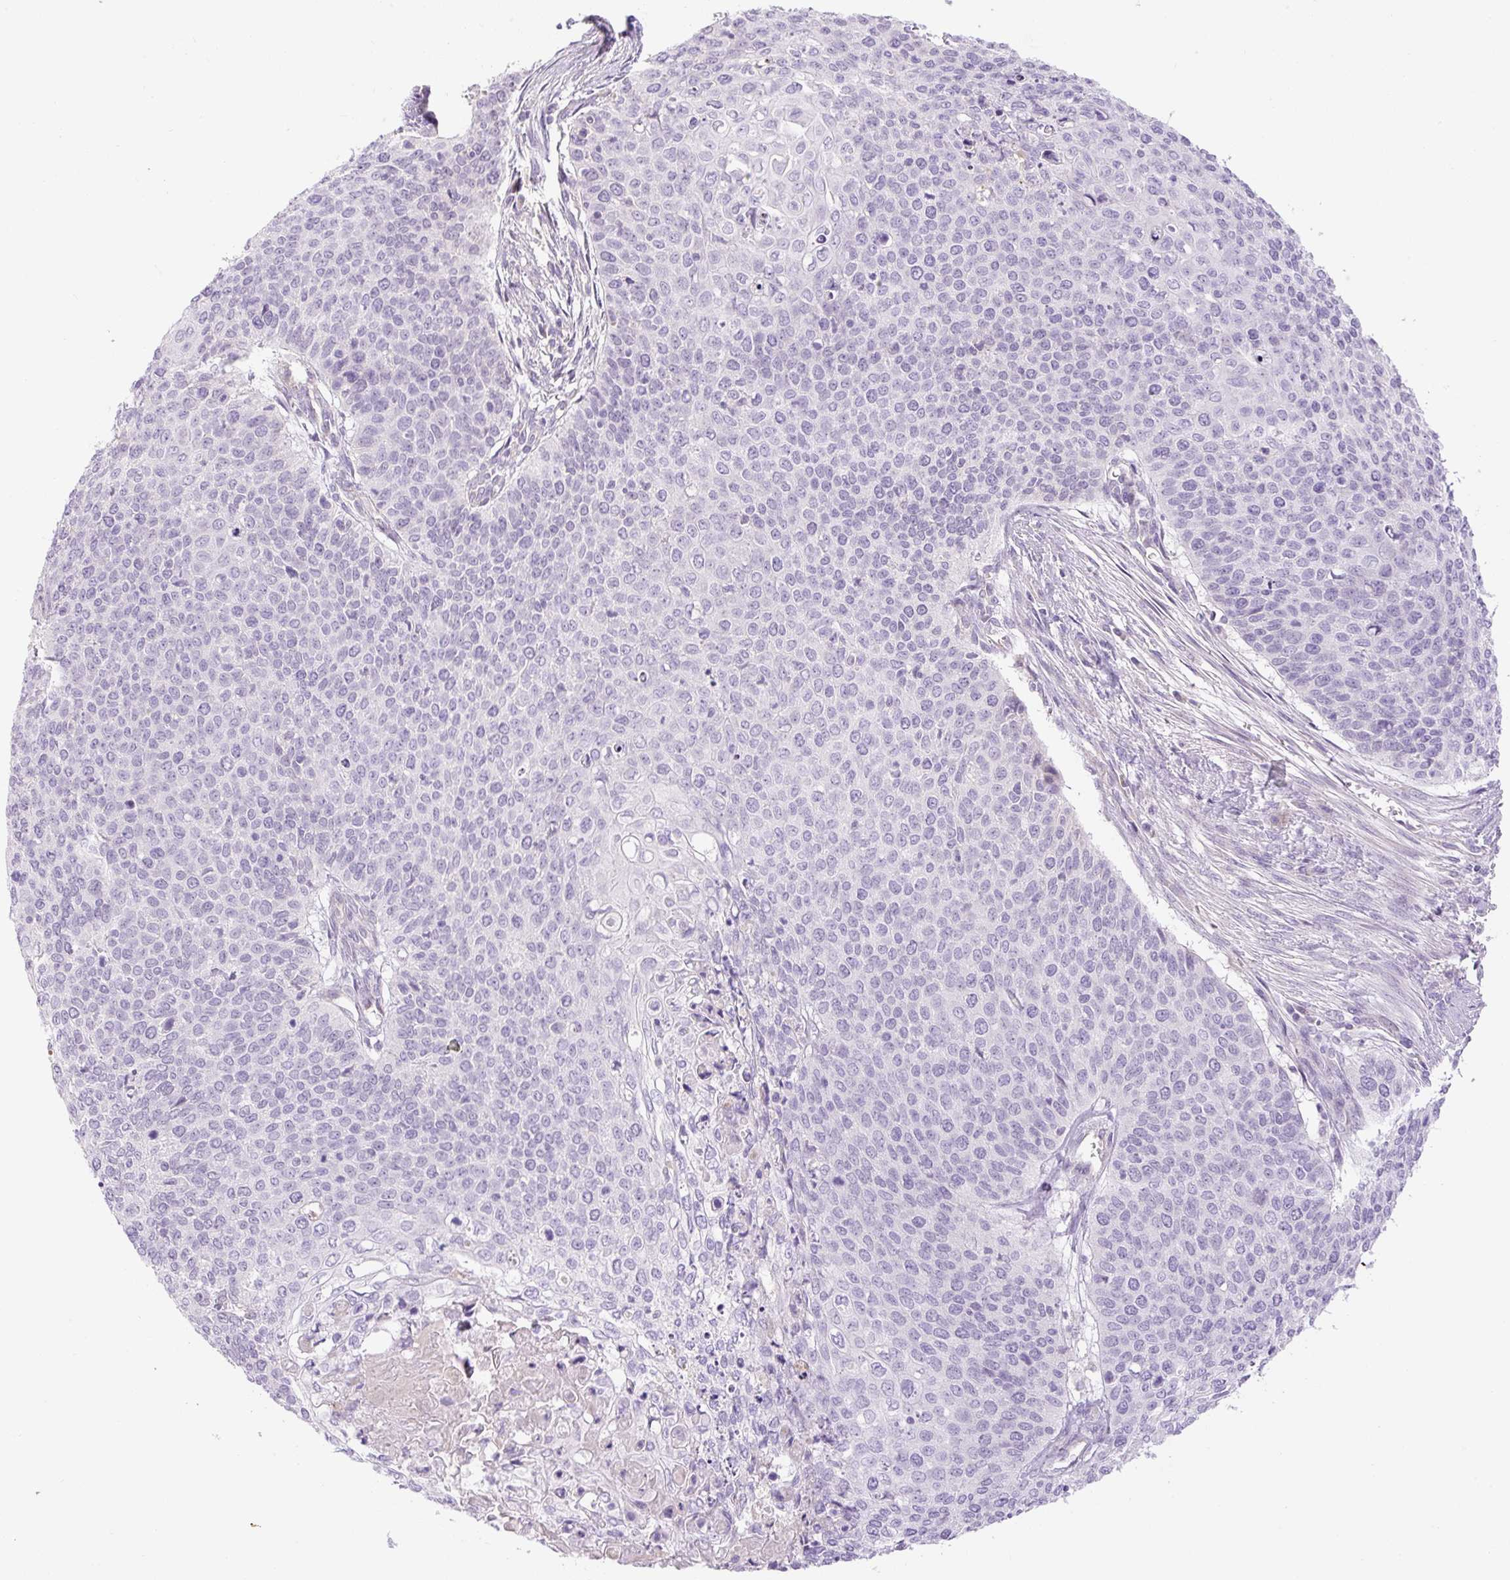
{"staining": {"intensity": "negative", "quantity": "none", "location": "none"}, "tissue": "cervical cancer", "cell_type": "Tumor cells", "image_type": "cancer", "snomed": [{"axis": "morphology", "description": "Squamous cell carcinoma, NOS"}, {"axis": "topography", "description": "Cervix"}], "caption": "Human cervical squamous cell carcinoma stained for a protein using IHC displays no expression in tumor cells.", "gene": "MIA2", "patient": {"sex": "female", "age": 39}}